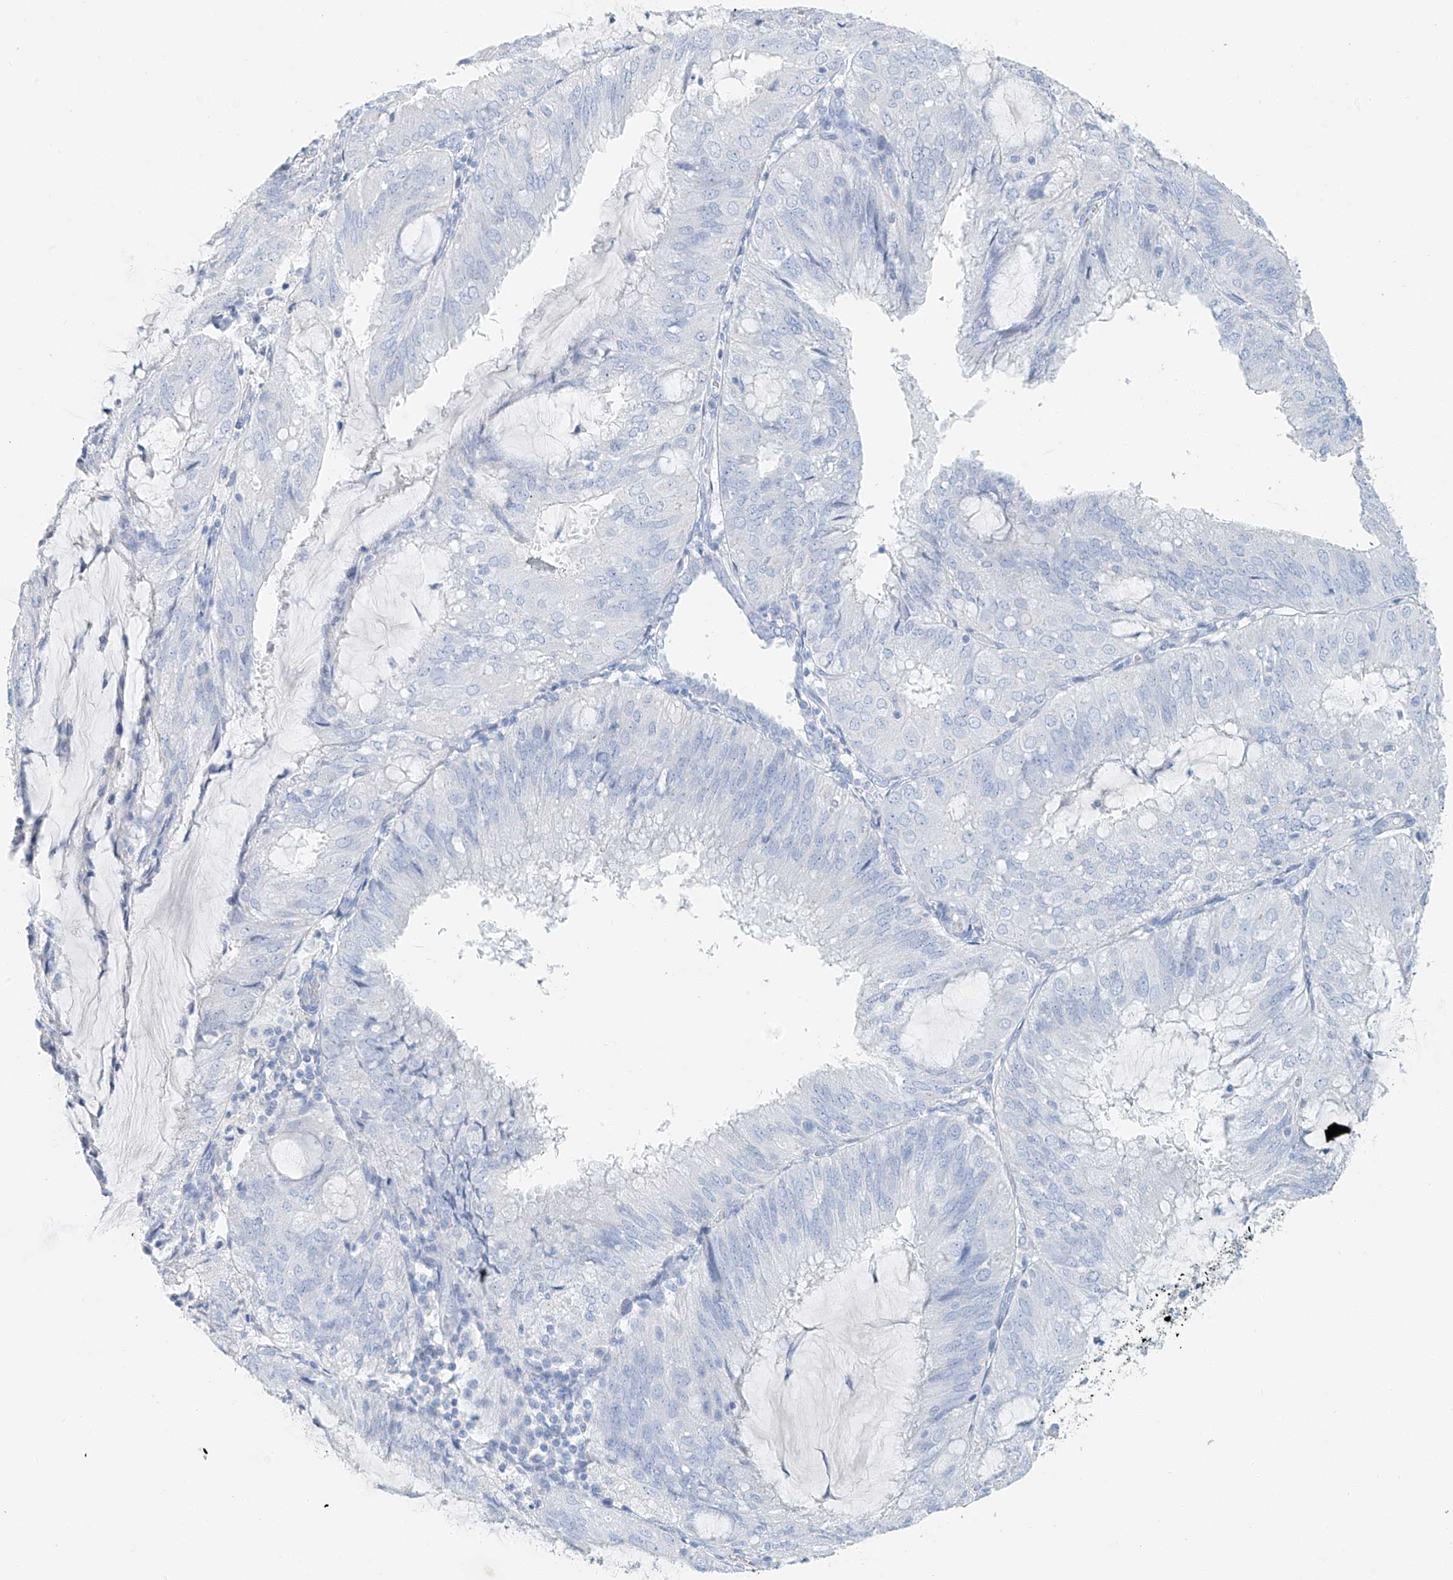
{"staining": {"intensity": "negative", "quantity": "none", "location": "none"}, "tissue": "endometrial cancer", "cell_type": "Tumor cells", "image_type": "cancer", "snomed": [{"axis": "morphology", "description": "Adenocarcinoma, NOS"}, {"axis": "topography", "description": "Endometrium"}], "caption": "Tumor cells show no significant staining in endometrial adenocarcinoma. (DAB immunohistochemistry with hematoxylin counter stain).", "gene": "C1orf87", "patient": {"sex": "female", "age": 81}}